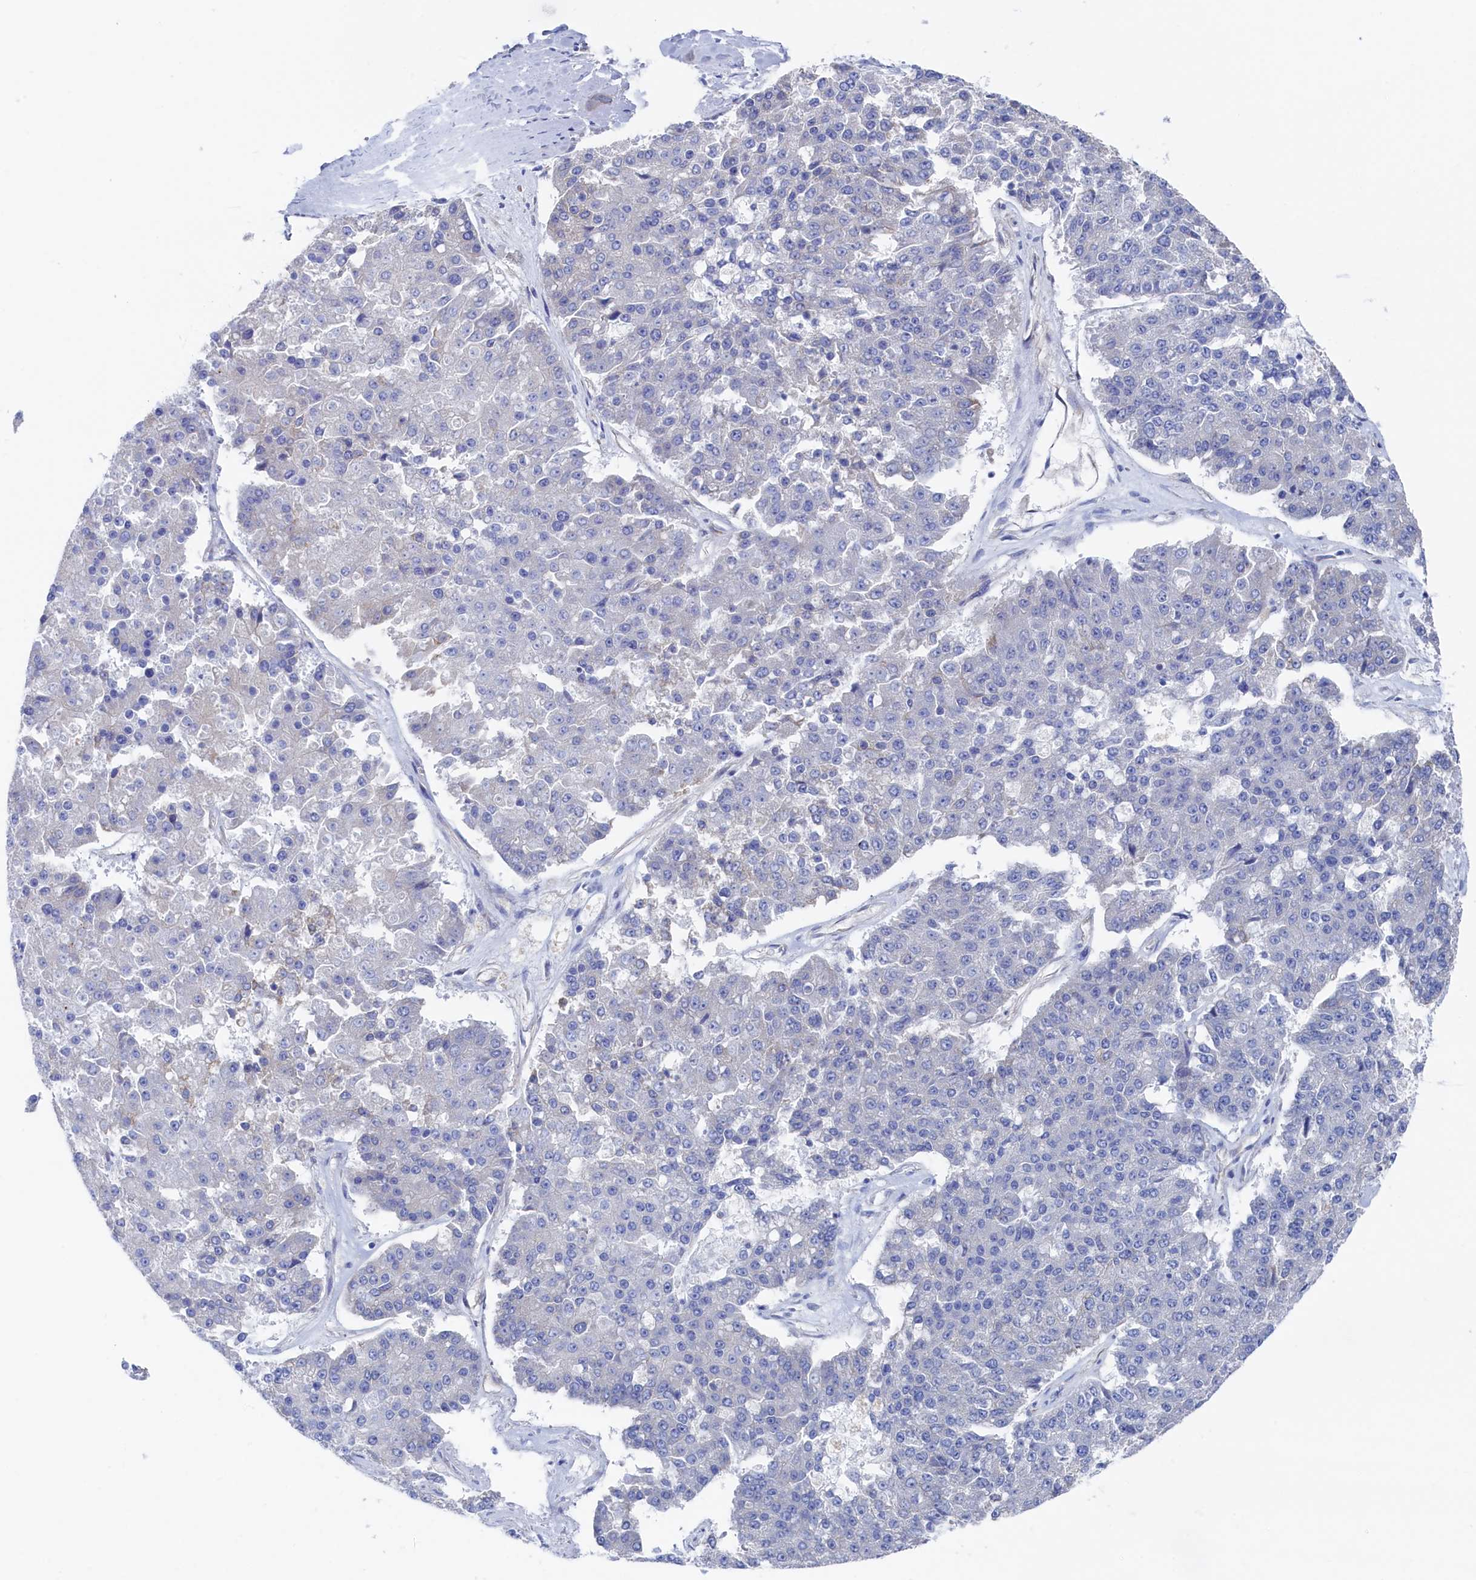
{"staining": {"intensity": "negative", "quantity": "none", "location": "none"}, "tissue": "pancreatic cancer", "cell_type": "Tumor cells", "image_type": "cancer", "snomed": [{"axis": "morphology", "description": "Adenocarcinoma, NOS"}, {"axis": "topography", "description": "Pancreas"}], "caption": "A high-resolution photomicrograph shows immunohistochemistry (IHC) staining of pancreatic cancer, which displays no significant positivity in tumor cells.", "gene": "TMOD2", "patient": {"sex": "male", "age": 50}}